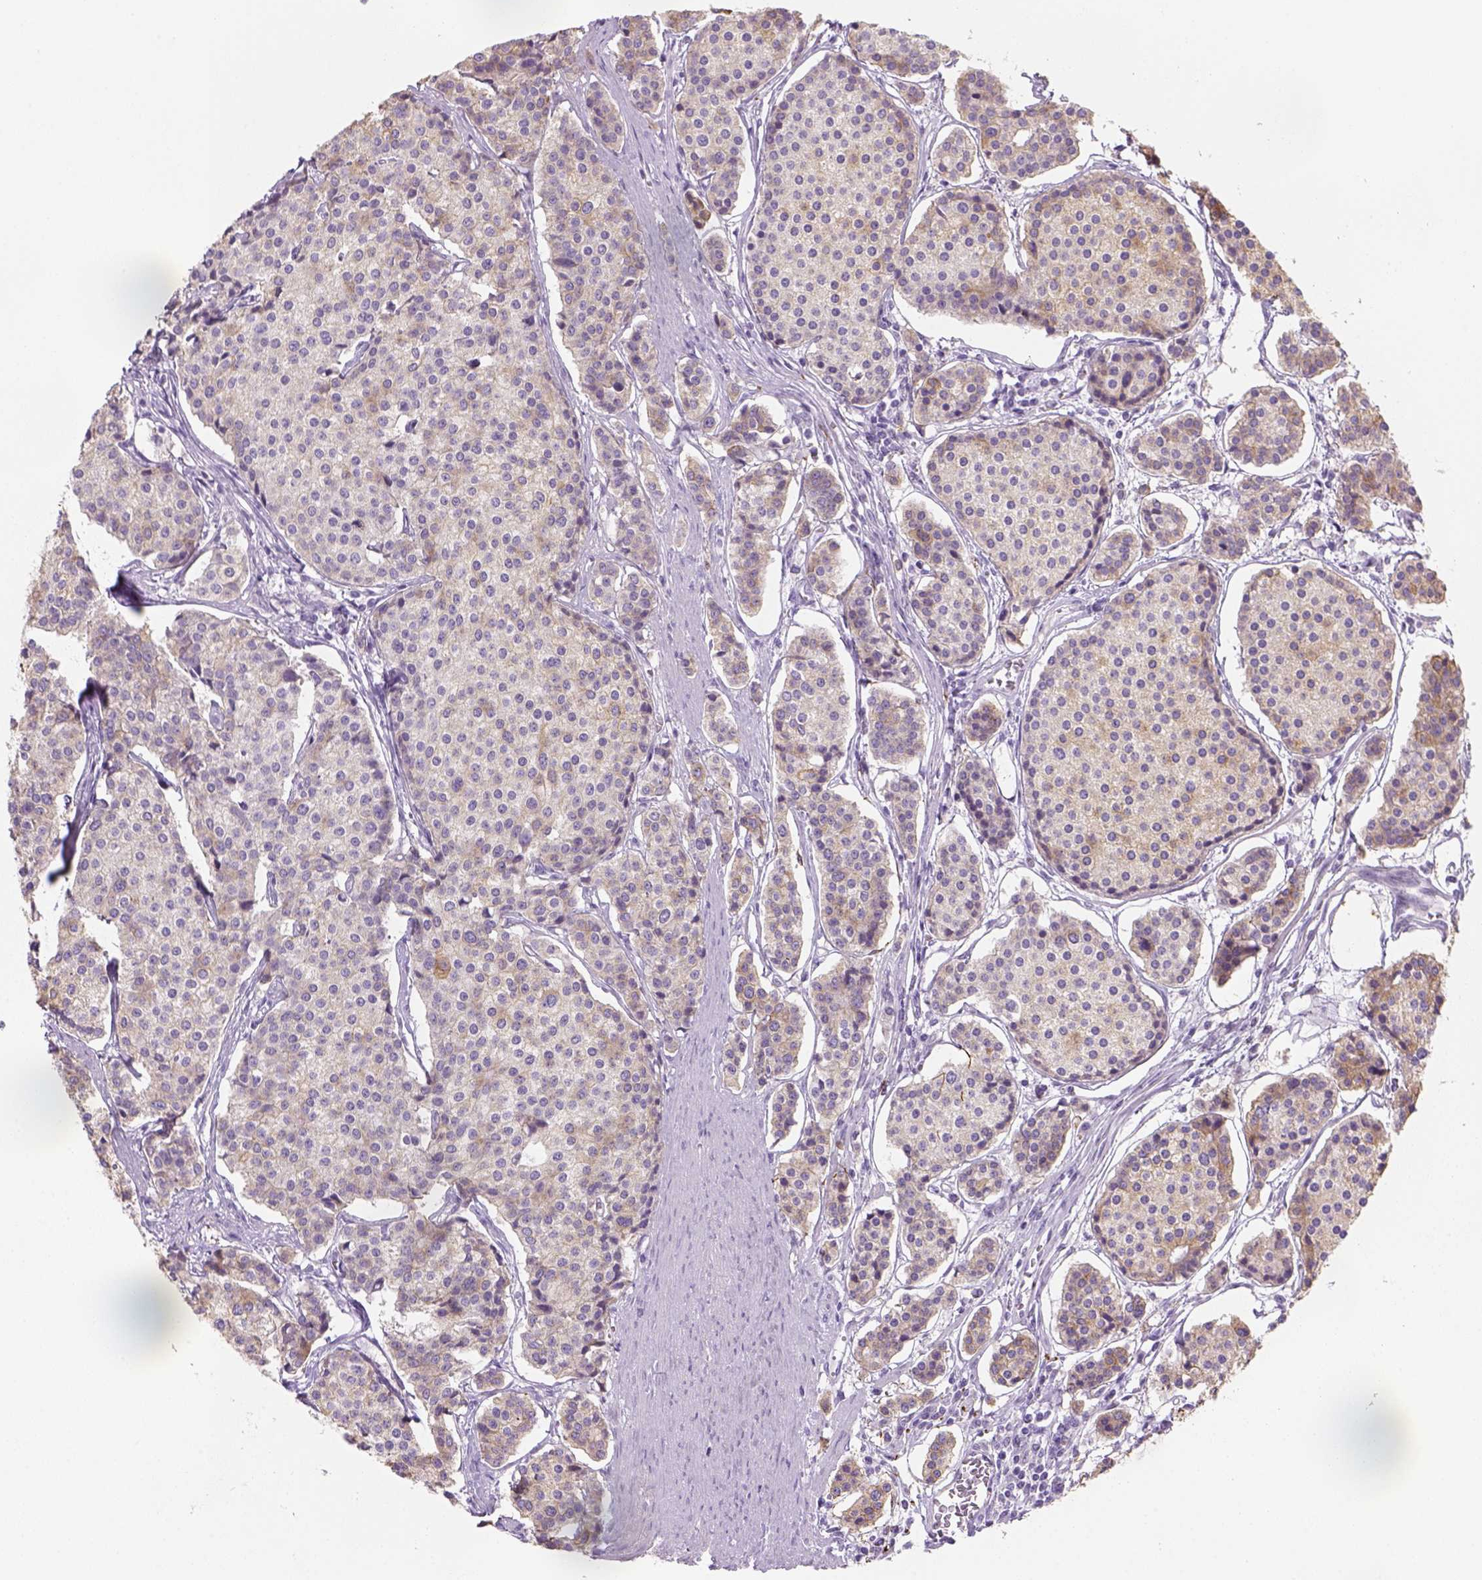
{"staining": {"intensity": "weak", "quantity": "<25%", "location": "cytoplasmic/membranous"}, "tissue": "carcinoid", "cell_type": "Tumor cells", "image_type": "cancer", "snomed": [{"axis": "morphology", "description": "Carcinoid, malignant, NOS"}, {"axis": "topography", "description": "Small intestine"}], "caption": "Tumor cells show no significant expression in malignant carcinoid.", "gene": "CACNB1", "patient": {"sex": "female", "age": 65}}